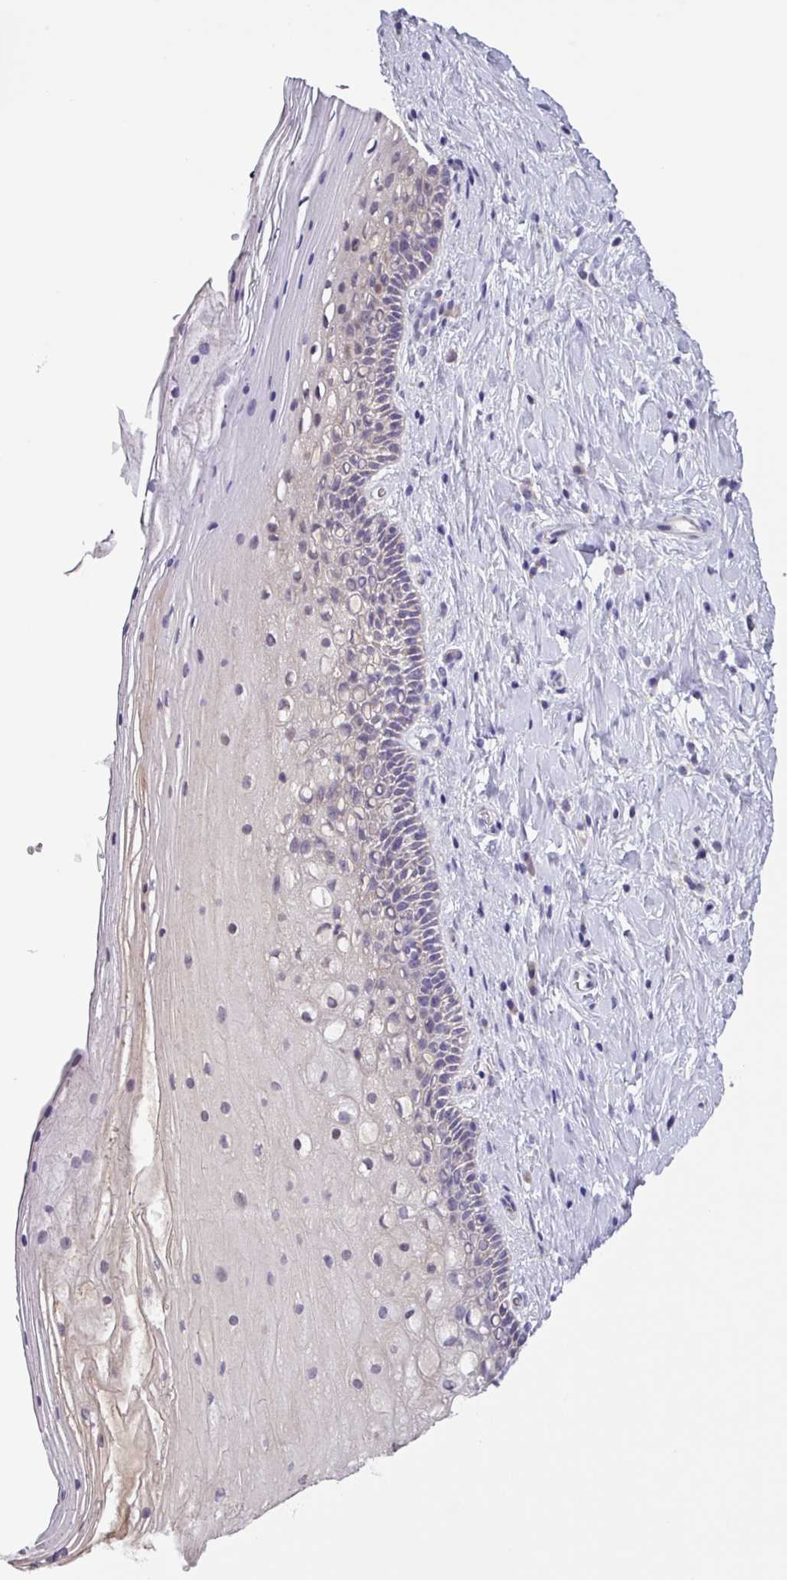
{"staining": {"intensity": "weak", "quantity": "25%-75%", "location": "cytoplasmic/membranous"}, "tissue": "cervix", "cell_type": "Glandular cells", "image_type": "normal", "snomed": [{"axis": "morphology", "description": "Normal tissue, NOS"}, {"axis": "topography", "description": "Cervix"}], "caption": "Brown immunohistochemical staining in unremarkable human cervix exhibits weak cytoplasmic/membranous positivity in approximately 25%-75% of glandular cells.", "gene": "SFTPB", "patient": {"sex": "female", "age": 36}}